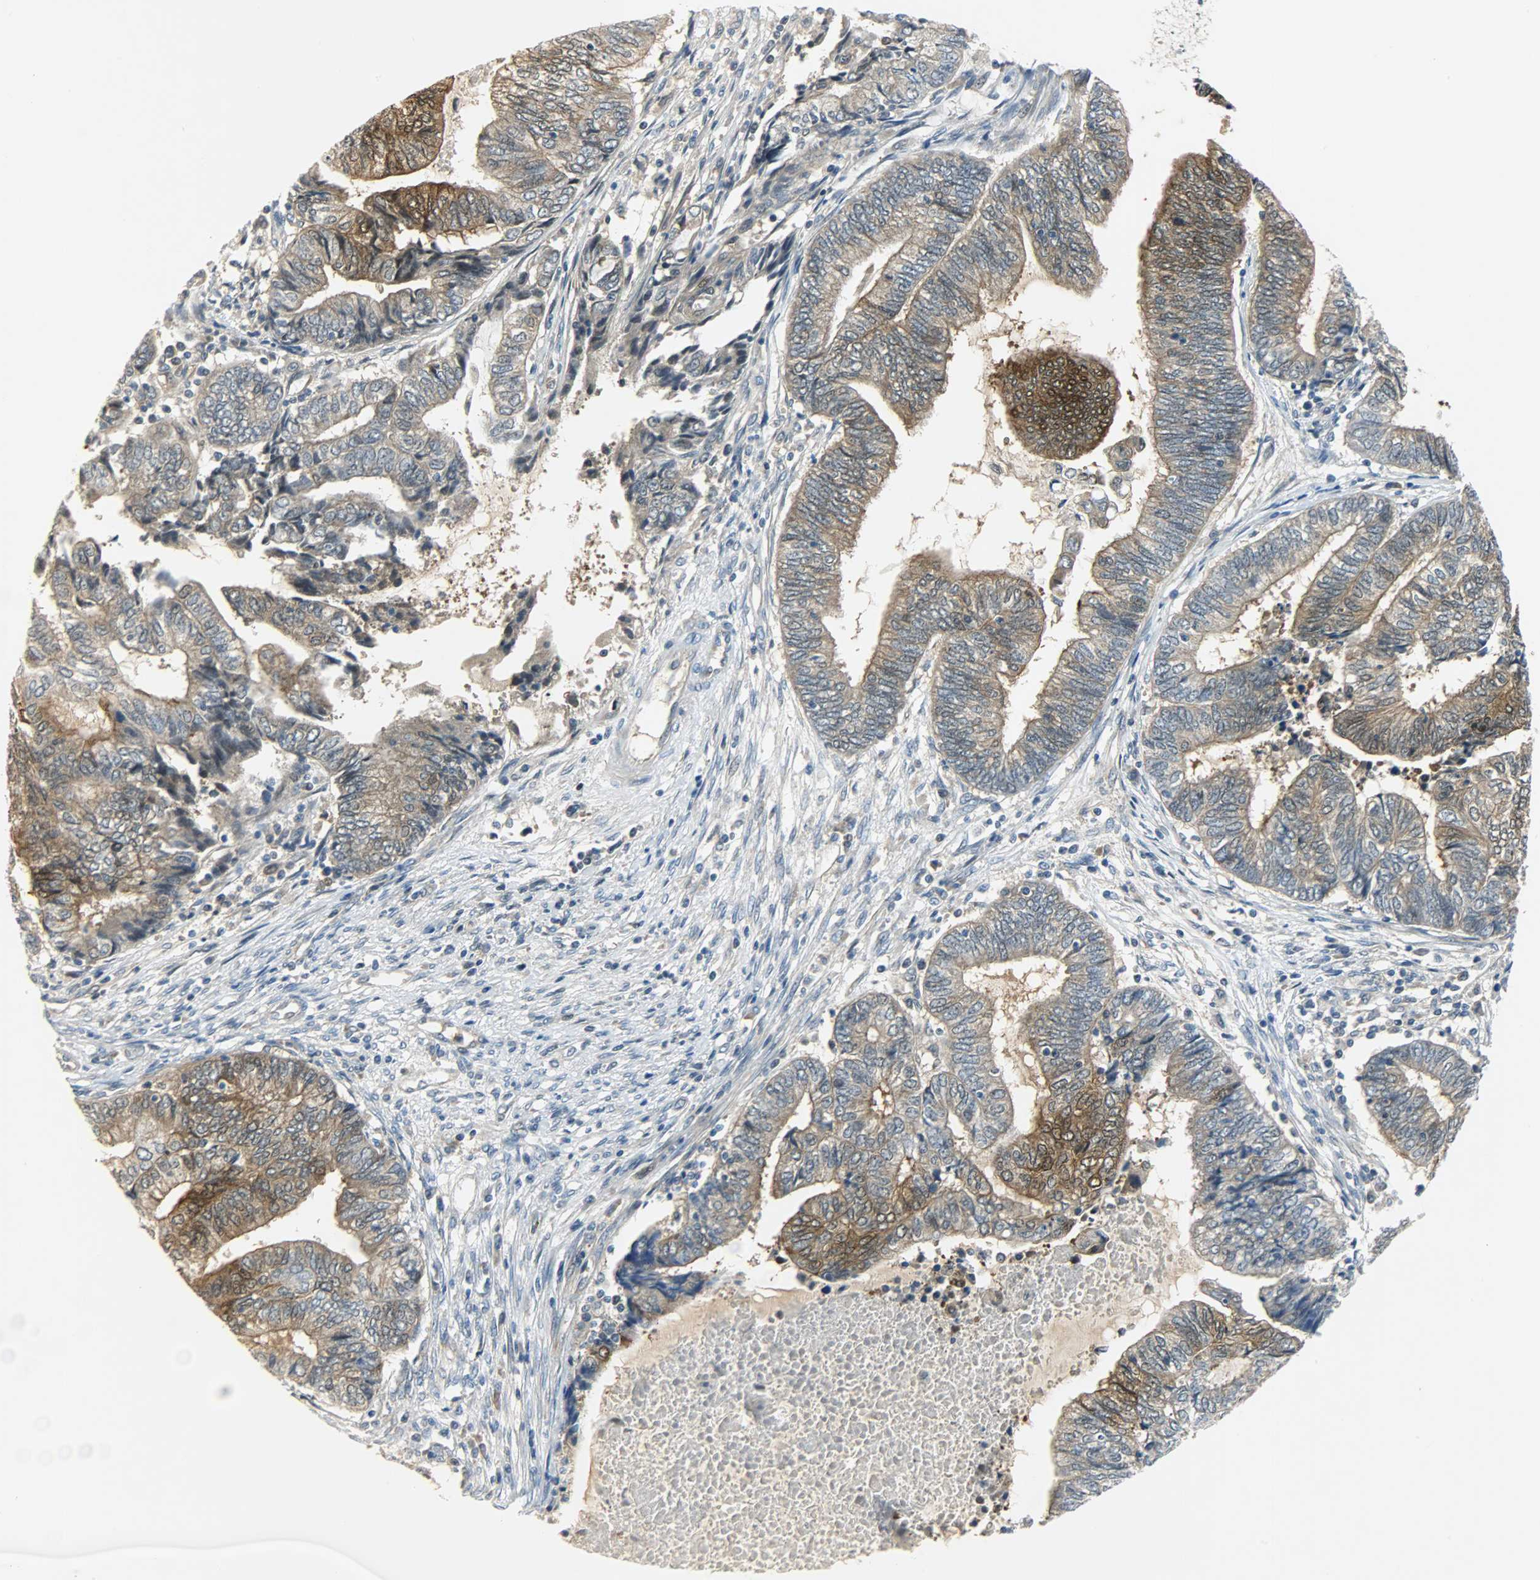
{"staining": {"intensity": "moderate", "quantity": "25%-75%", "location": "cytoplasmic/membranous"}, "tissue": "endometrial cancer", "cell_type": "Tumor cells", "image_type": "cancer", "snomed": [{"axis": "morphology", "description": "Adenocarcinoma, NOS"}, {"axis": "topography", "description": "Uterus"}, {"axis": "topography", "description": "Endometrium"}], "caption": "Human adenocarcinoma (endometrial) stained with a brown dye shows moderate cytoplasmic/membranous positive expression in approximately 25%-75% of tumor cells.", "gene": "EIF4EBP1", "patient": {"sex": "female", "age": 70}}